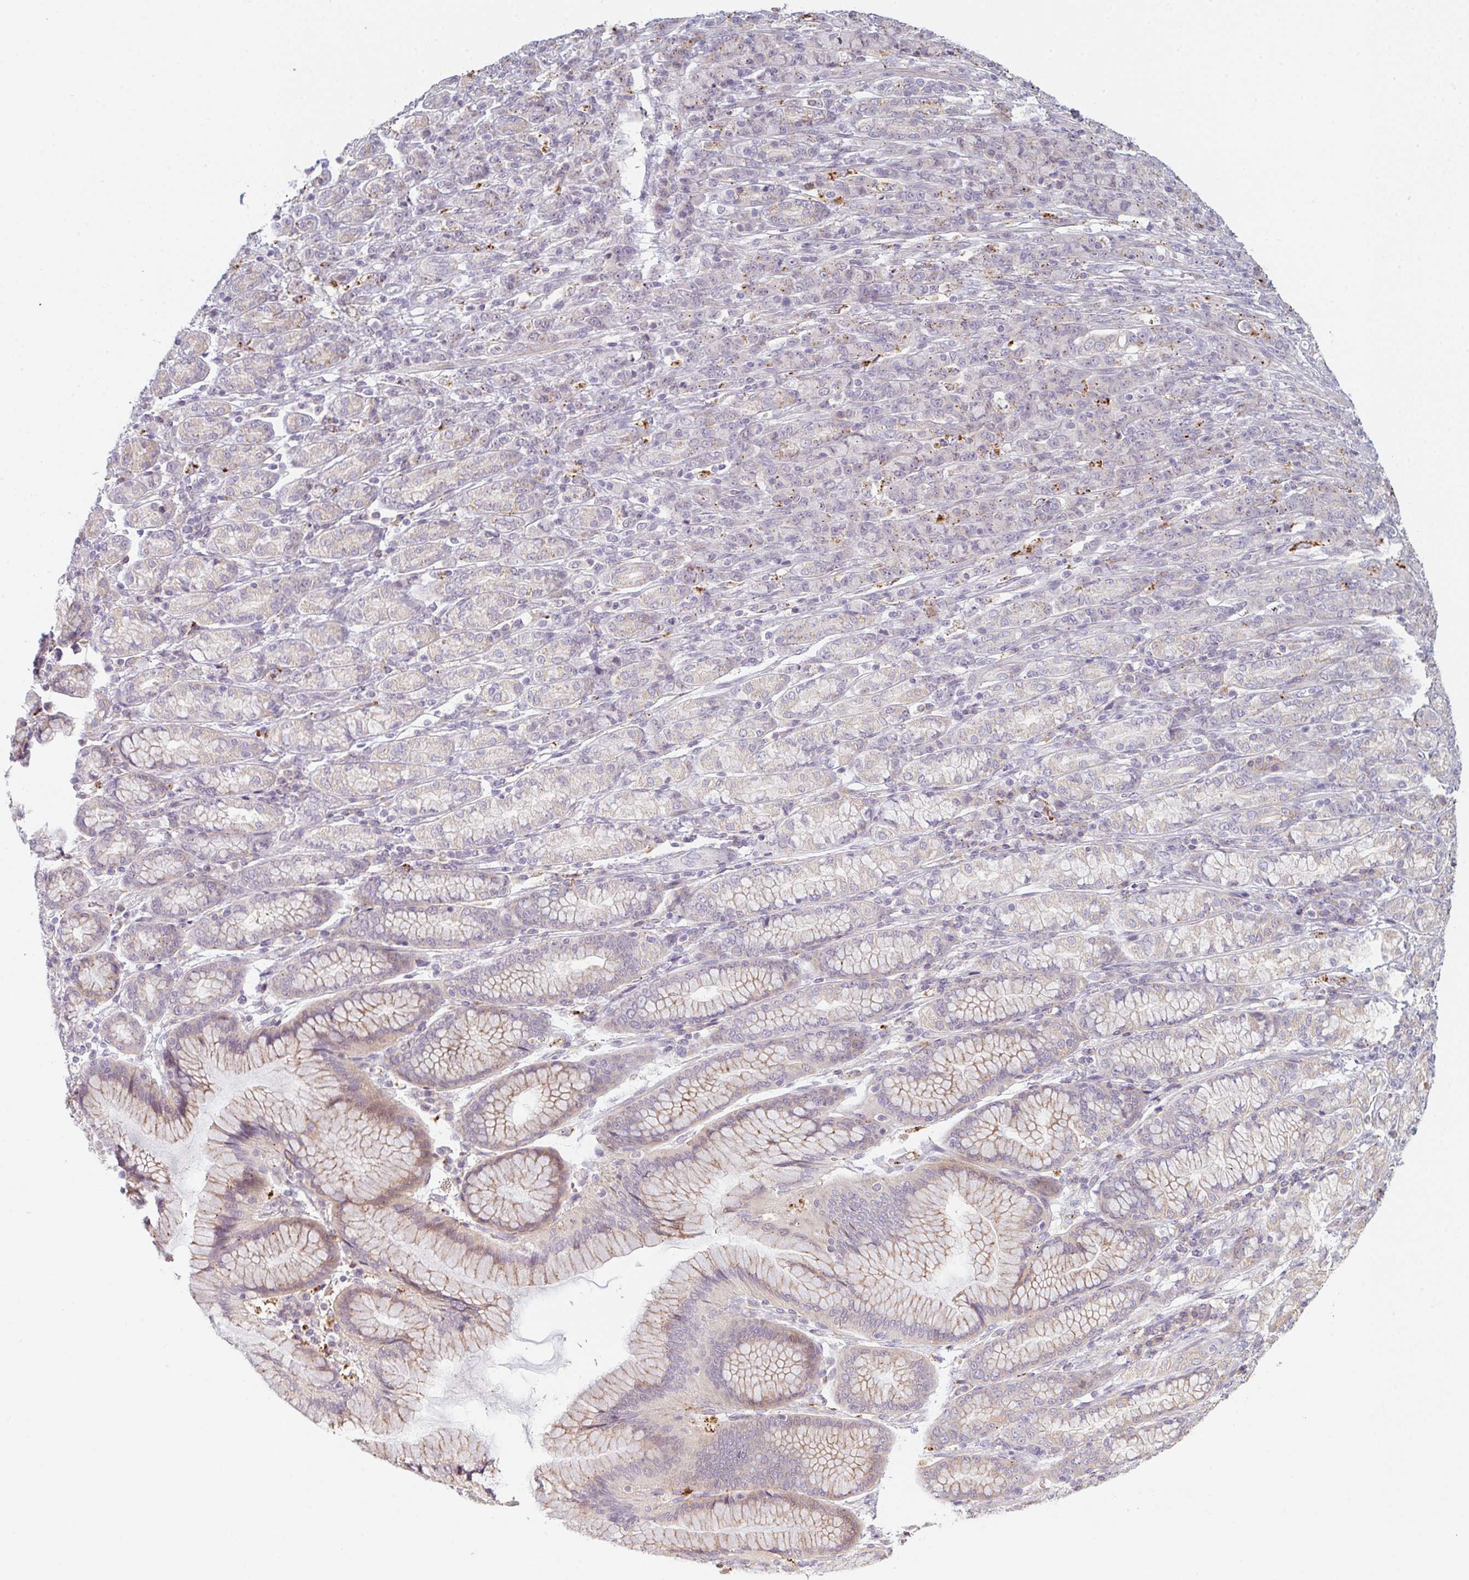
{"staining": {"intensity": "negative", "quantity": "none", "location": "none"}, "tissue": "stomach cancer", "cell_type": "Tumor cells", "image_type": "cancer", "snomed": [{"axis": "morphology", "description": "Normal tissue, NOS"}, {"axis": "morphology", "description": "Adenocarcinoma, NOS"}, {"axis": "topography", "description": "Stomach"}], "caption": "The histopathology image shows no significant expression in tumor cells of stomach adenocarcinoma. Brightfield microscopy of immunohistochemistry (IHC) stained with DAB (brown) and hematoxylin (blue), captured at high magnification.", "gene": "TMEM237", "patient": {"sex": "female", "age": 79}}